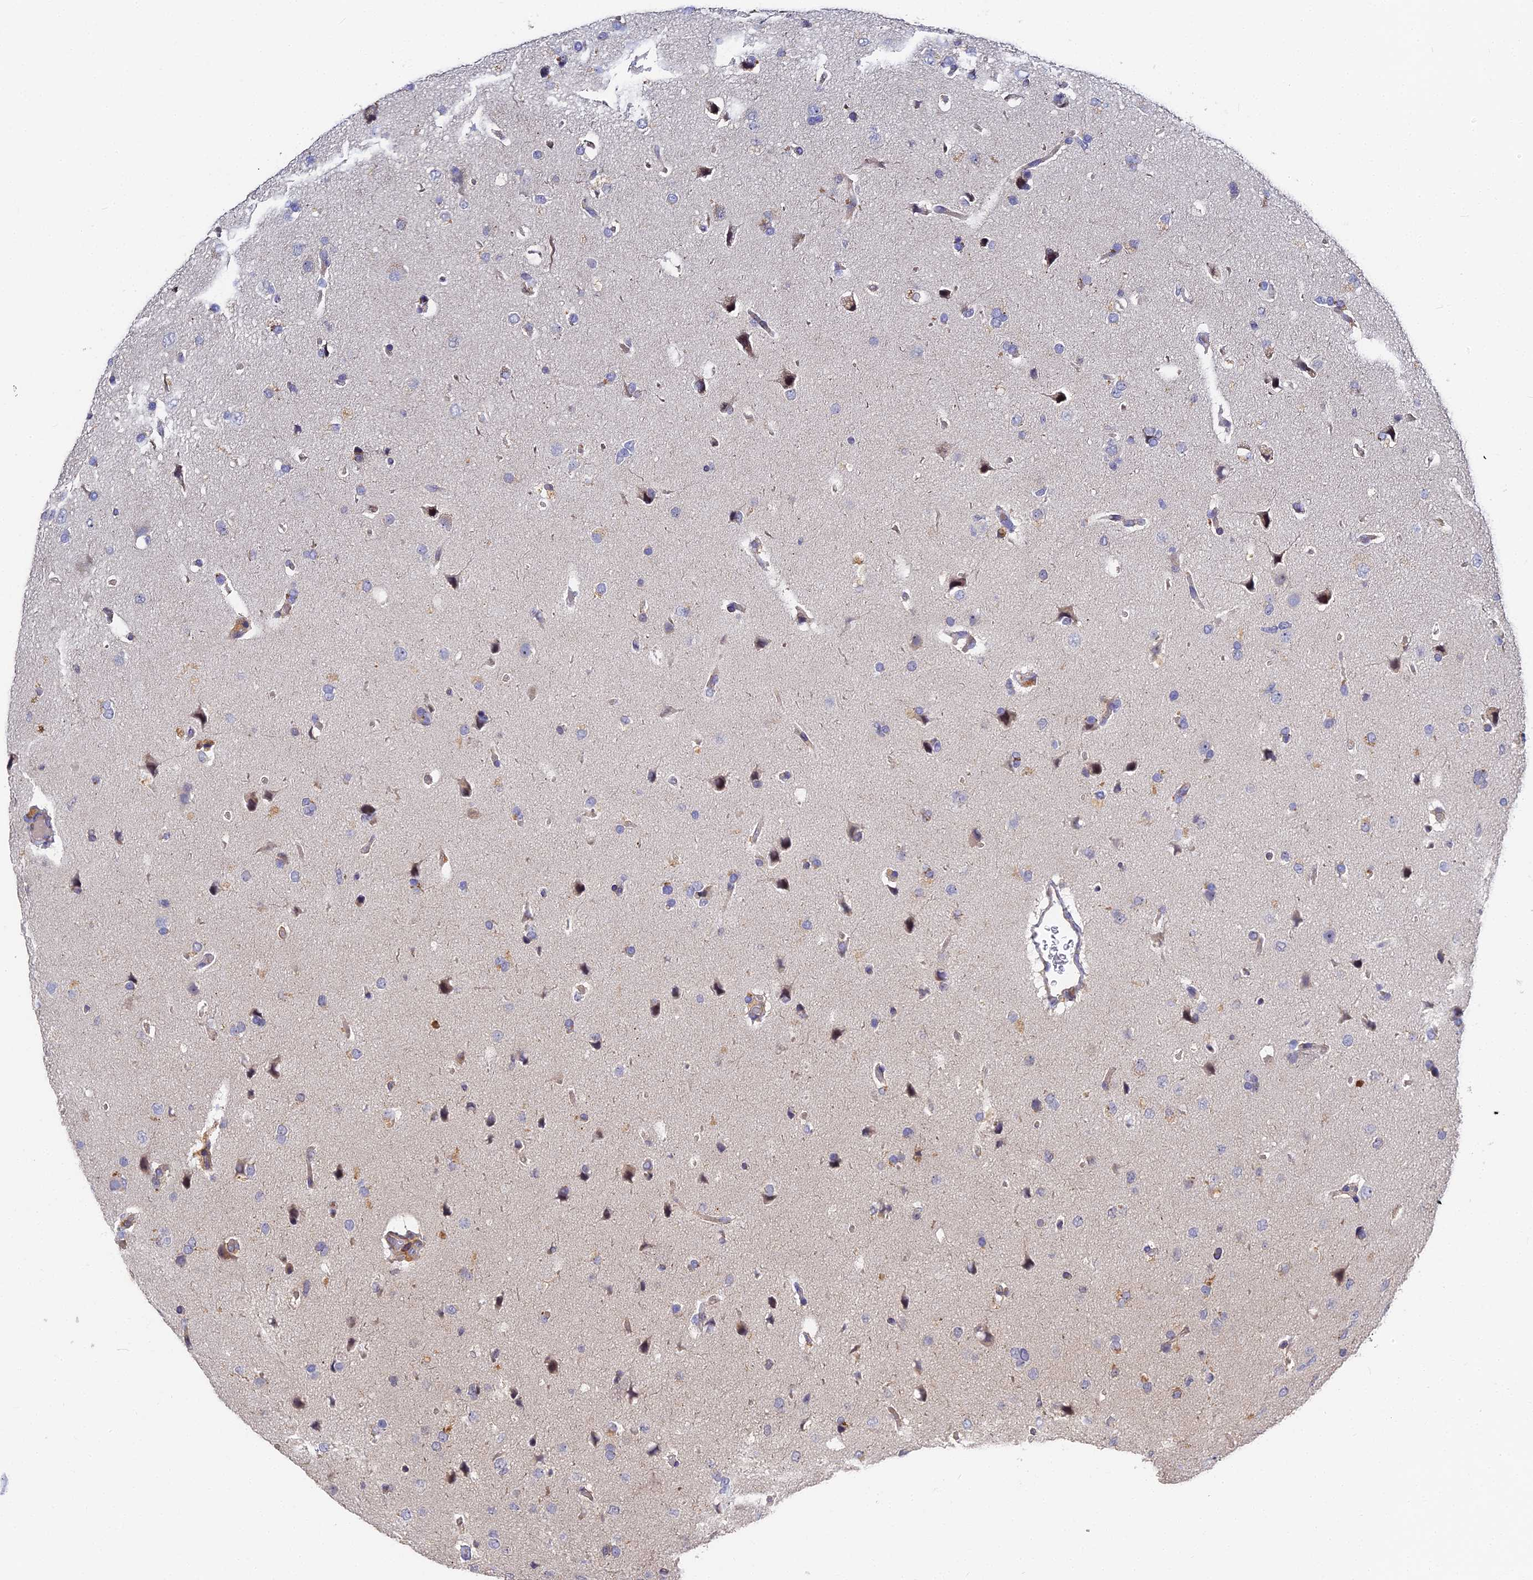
{"staining": {"intensity": "negative", "quantity": "none", "location": "none"}, "tissue": "glioma", "cell_type": "Tumor cells", "image_type": "cancer", "snomed": [{"axis": "morphology", "description": "Glioma, malignant, High grade"}, {"axis": "topography", "description": "Brain"}], "caption": "An immunohistochemistry (IHC) photomicrograph of glioma is shown. There is no staining in tumor cells of glioma.", "gene": "CCDC113", "patient": {"sex": "male", "age": 72}}